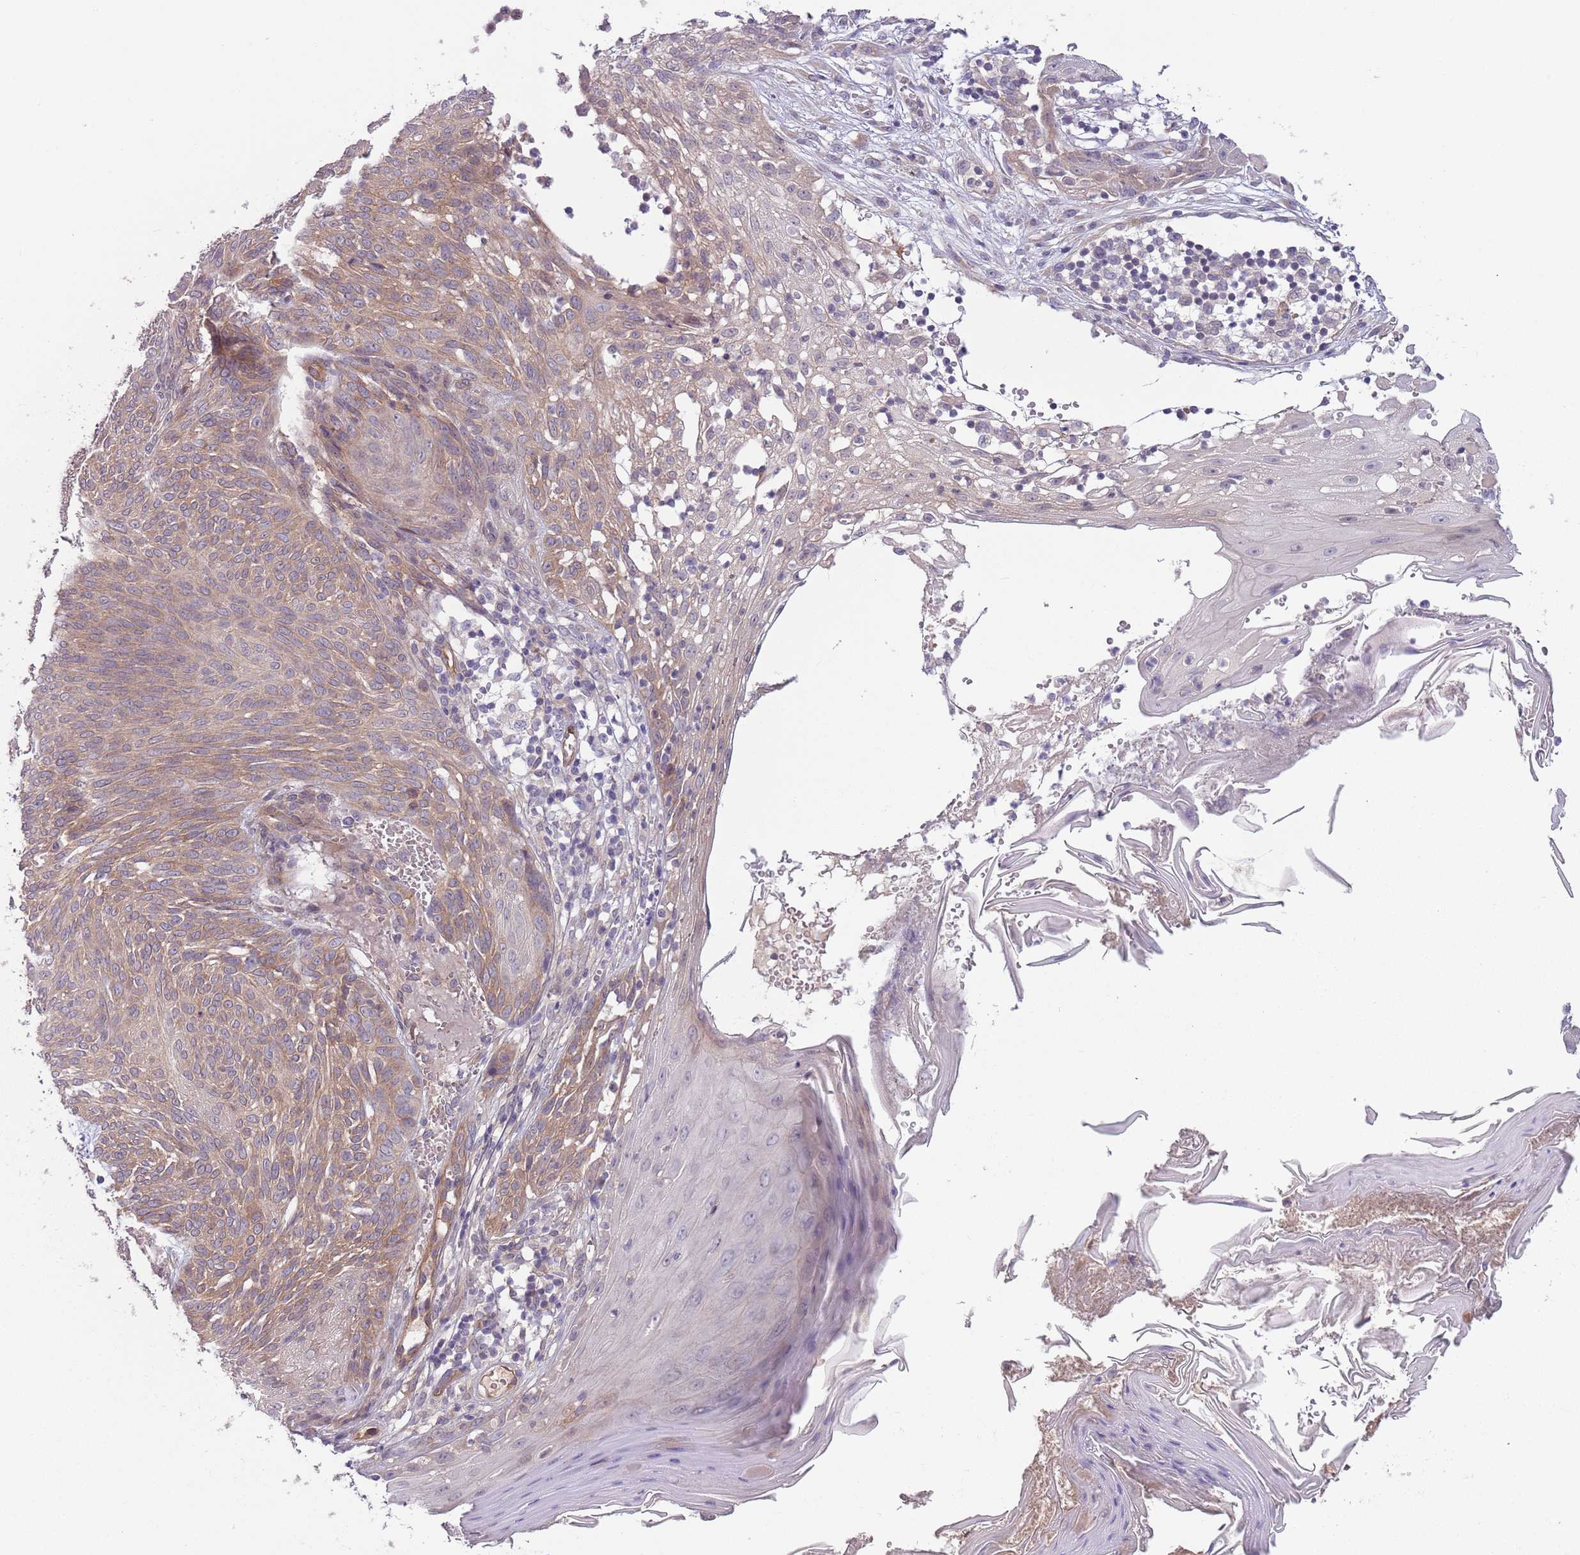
{"staining": {"intensity": "weak", "quantity": ">75%", "location": "cytoplasmic/membranous"}, "tissue": "skin cancer", "cell_type": "Tumor cells", "image_type": "cancer", "snomed": [{"axis": "morphology", "description": "Basal cell carcinoma"}, {"axis": "topography", "description": "Skin"}], "caption": "An image showing weak cytoplasmic/membranous positivity in approximately >75% of tumor cells in skin cancer (basal cell carcinoma), as visualized by brown immunohistochemical staining.", "gene": "SAV1", "patient": {"sex": "female", "age": 86}}